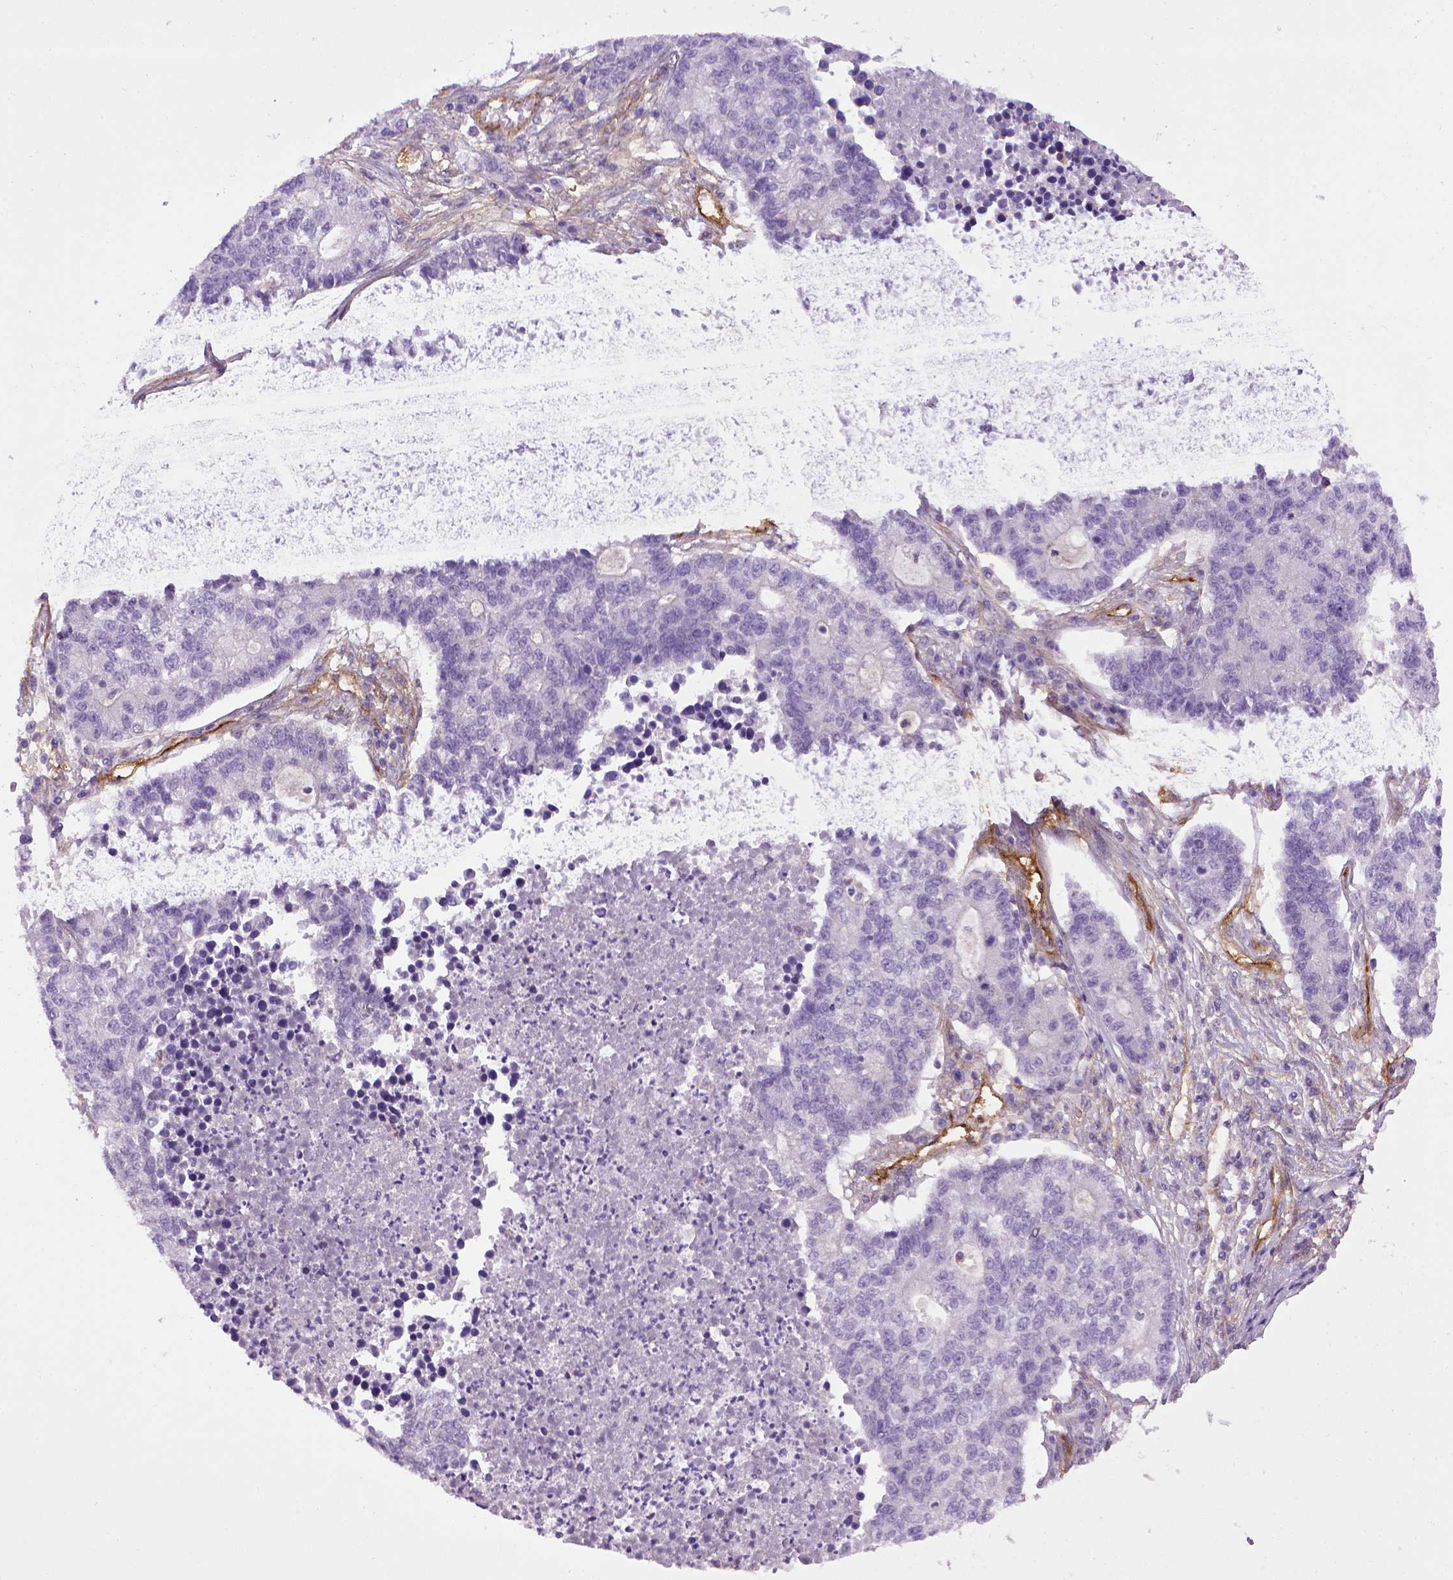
{"staining": {"intensity": "negative", "quantity": "none", "location": "none"}, "tissue": "lung cancer", "cell_type": "Tumor cells", "image_type": "cancer", "snomed": [{"axis": "morphology", "description": "Adenocarcinoma, NOS"}, {"axis": "topography", "description": "Lung"}], "caption": "Tumor cells show no significant expression in lung cancer.", "gene": "ENG", "patient": {"sex": "male", "age": 57}}